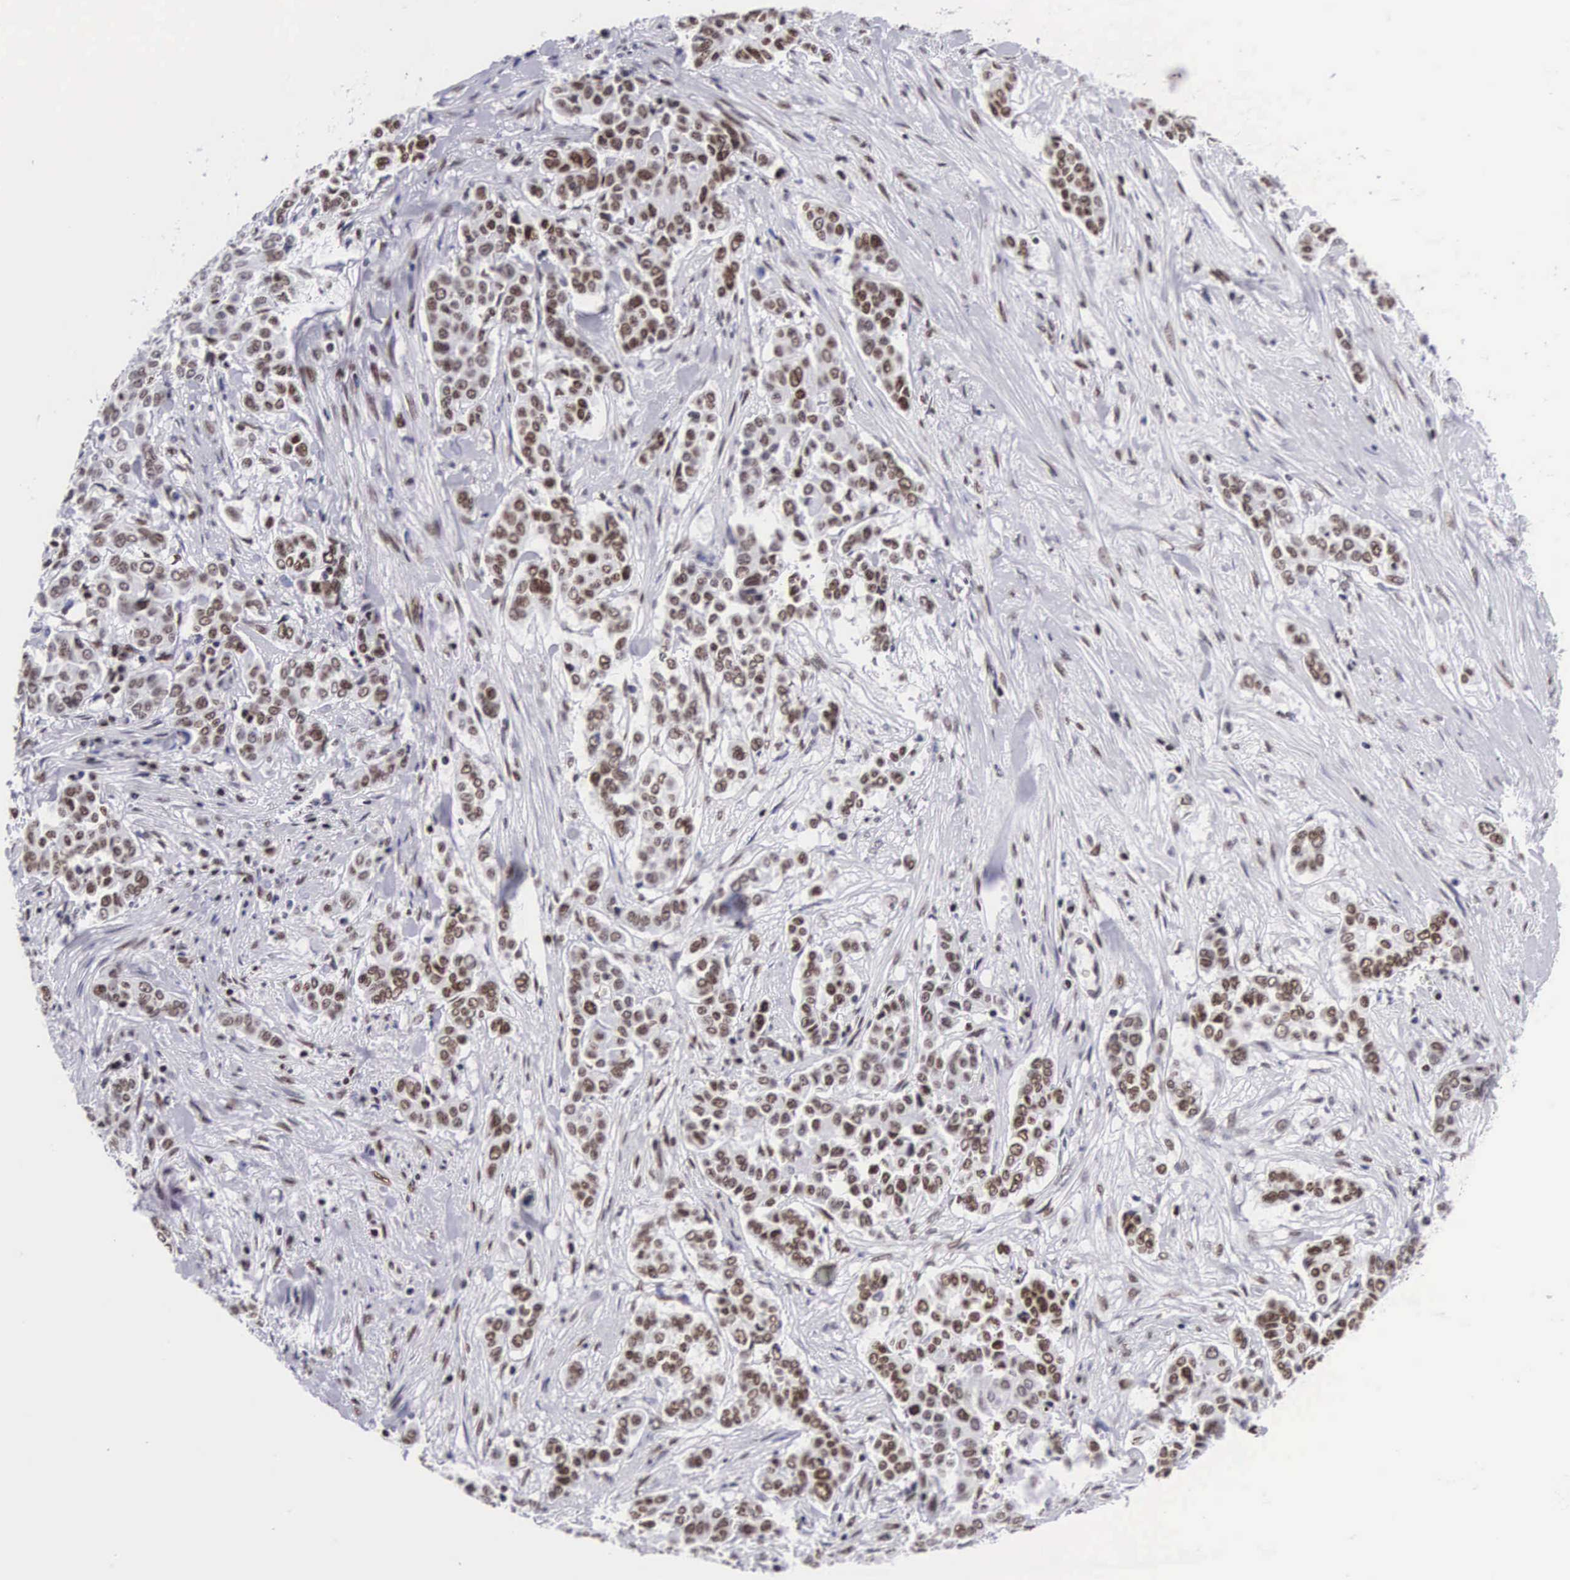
{"staining": {"intensity": "moderate", "quantity": "25%-75%", "location": "nuclear"}, "tissue": "pancreatic cancer", "cell_type": "Tumor cells", "image_type": "cancer", "snomed": [{"axis": "morphology", "description": "Adenocarcinoma, NOS"}, {"axis": "topography", "description": "Pancreas"}], "caption": "There is medium levels of moderate nuclear expression in tumor cells of pancreatic cancer, as demonstrated by immunohistochemical staining (brown color).", "gene": "MECP2", "patient": {"sex": "female", "age": 52}}